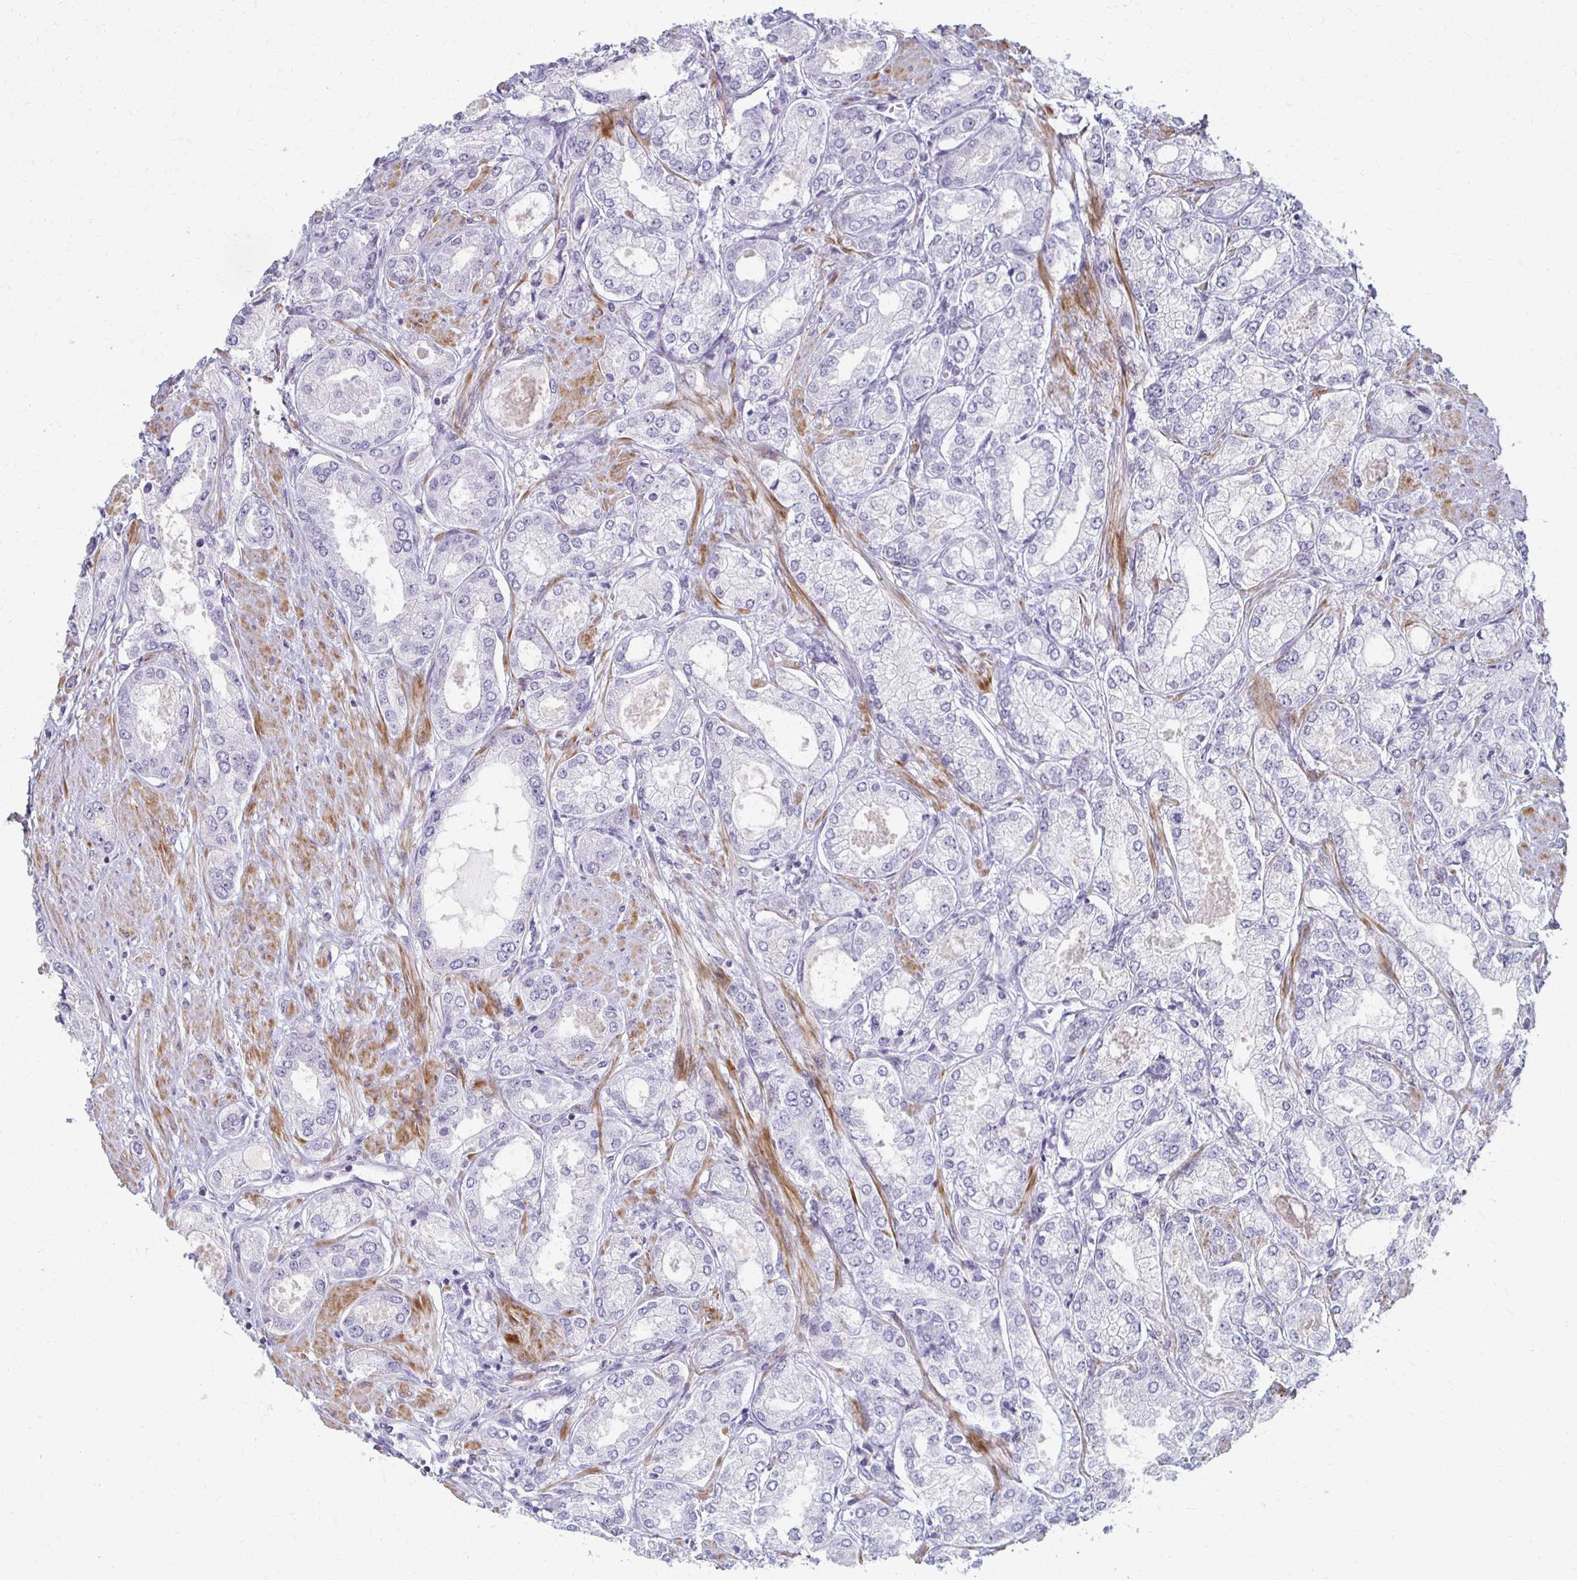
{"staining": {"intensity": "negative", "quantity": "none", "location": "none"}, "tissue": "prostate cancer", "cell_type": "Tumor cells", "image_type": "cancer", "snomed": [{"axis": "morphology", "description": "Adenocarcinoma, High grade"}, {"axis": "topography", "description": "Prostate"}], "caption": "Human prostate cancer stained for a protein using immunohistochemistry (IHC) demonstrates no positivity in tumor cells.", "gene": "FOXO4", "patient": {"sex": "male", "age": 68}}